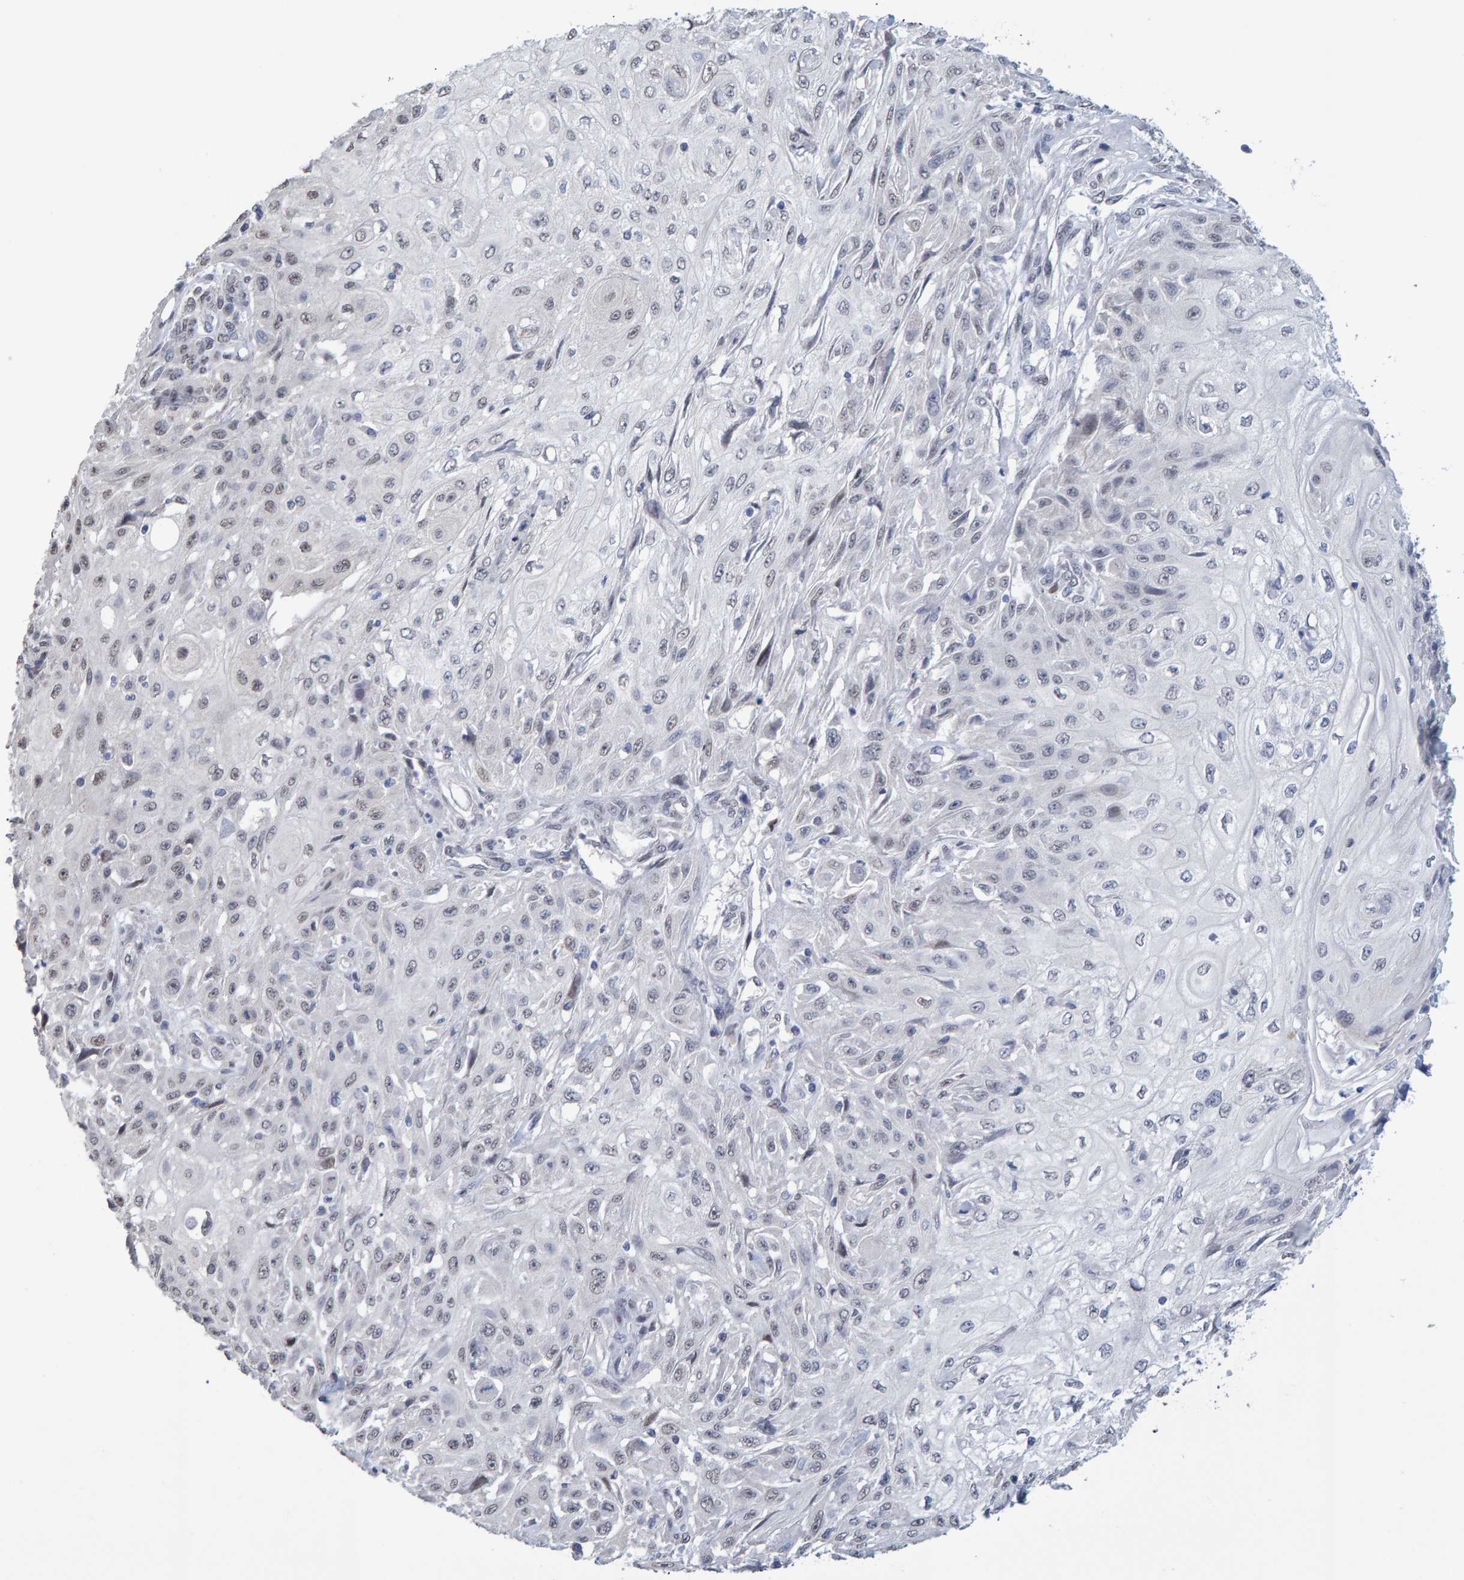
{"staining": {"intensity": "weak", "quantity": "<25%", "location": "nuclear"}, "tissue": "skin cancer", "cell_type": "Tumor cells", "image_type": "cancer", "snomed": [{"axis": "morphology", "description": "Squamous cell carcinoma, NOS"}, {"axis": "morphology", "description": "Squamous cell carcinoma, metastatic, NOS"}, {"axis": "topography", "description": "Skin"}, {"axis": "topography", "description": "Lymph node"}], "caption": "High power microscopy image of an immunohistochemistry (IHC) histopathology image of skin cancer, revealing no significant staining in tumor cells.", "gene": "USP43", "patient": {"sex": "male", "age": 75}}